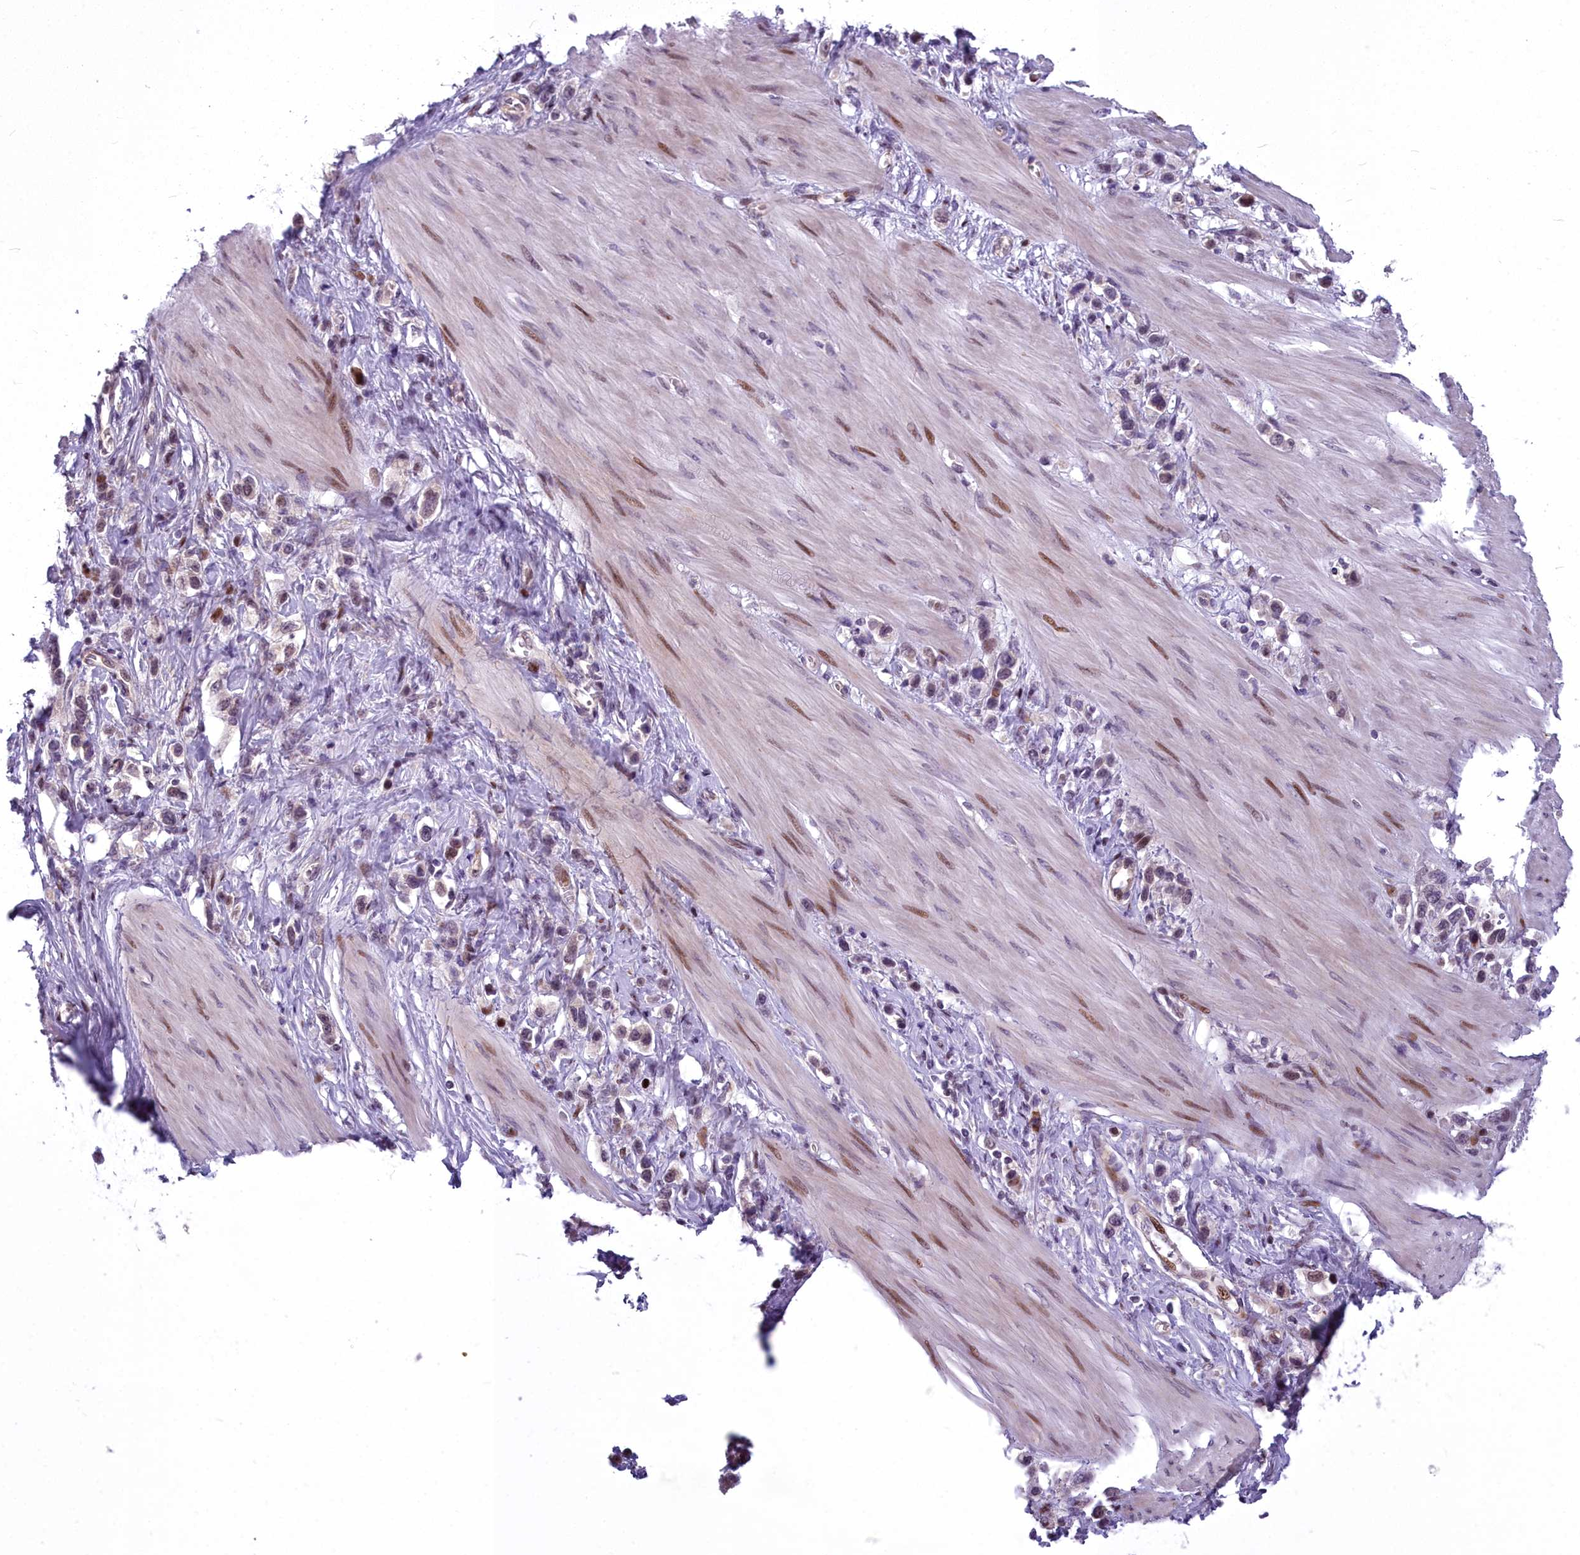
{"staining": {"intensity": "moderate", "quantity": "<25%", "location": "nuclear"}, "tissue": "stomach cancer", "cell_type": "Tumor cells", "image_type": "cancer", "snomed": [{"axis": "morphology", "description": "Adenocarcinoma, NOS"}, {"axis": "topography", "description": "Stomach"}], "caption": "A brown stain shows moderate nuclear staining of a protein in human stomach cancer tumor cells.", "gene": "AP1M1", "patient": {"sex": "female", "age": 65}}